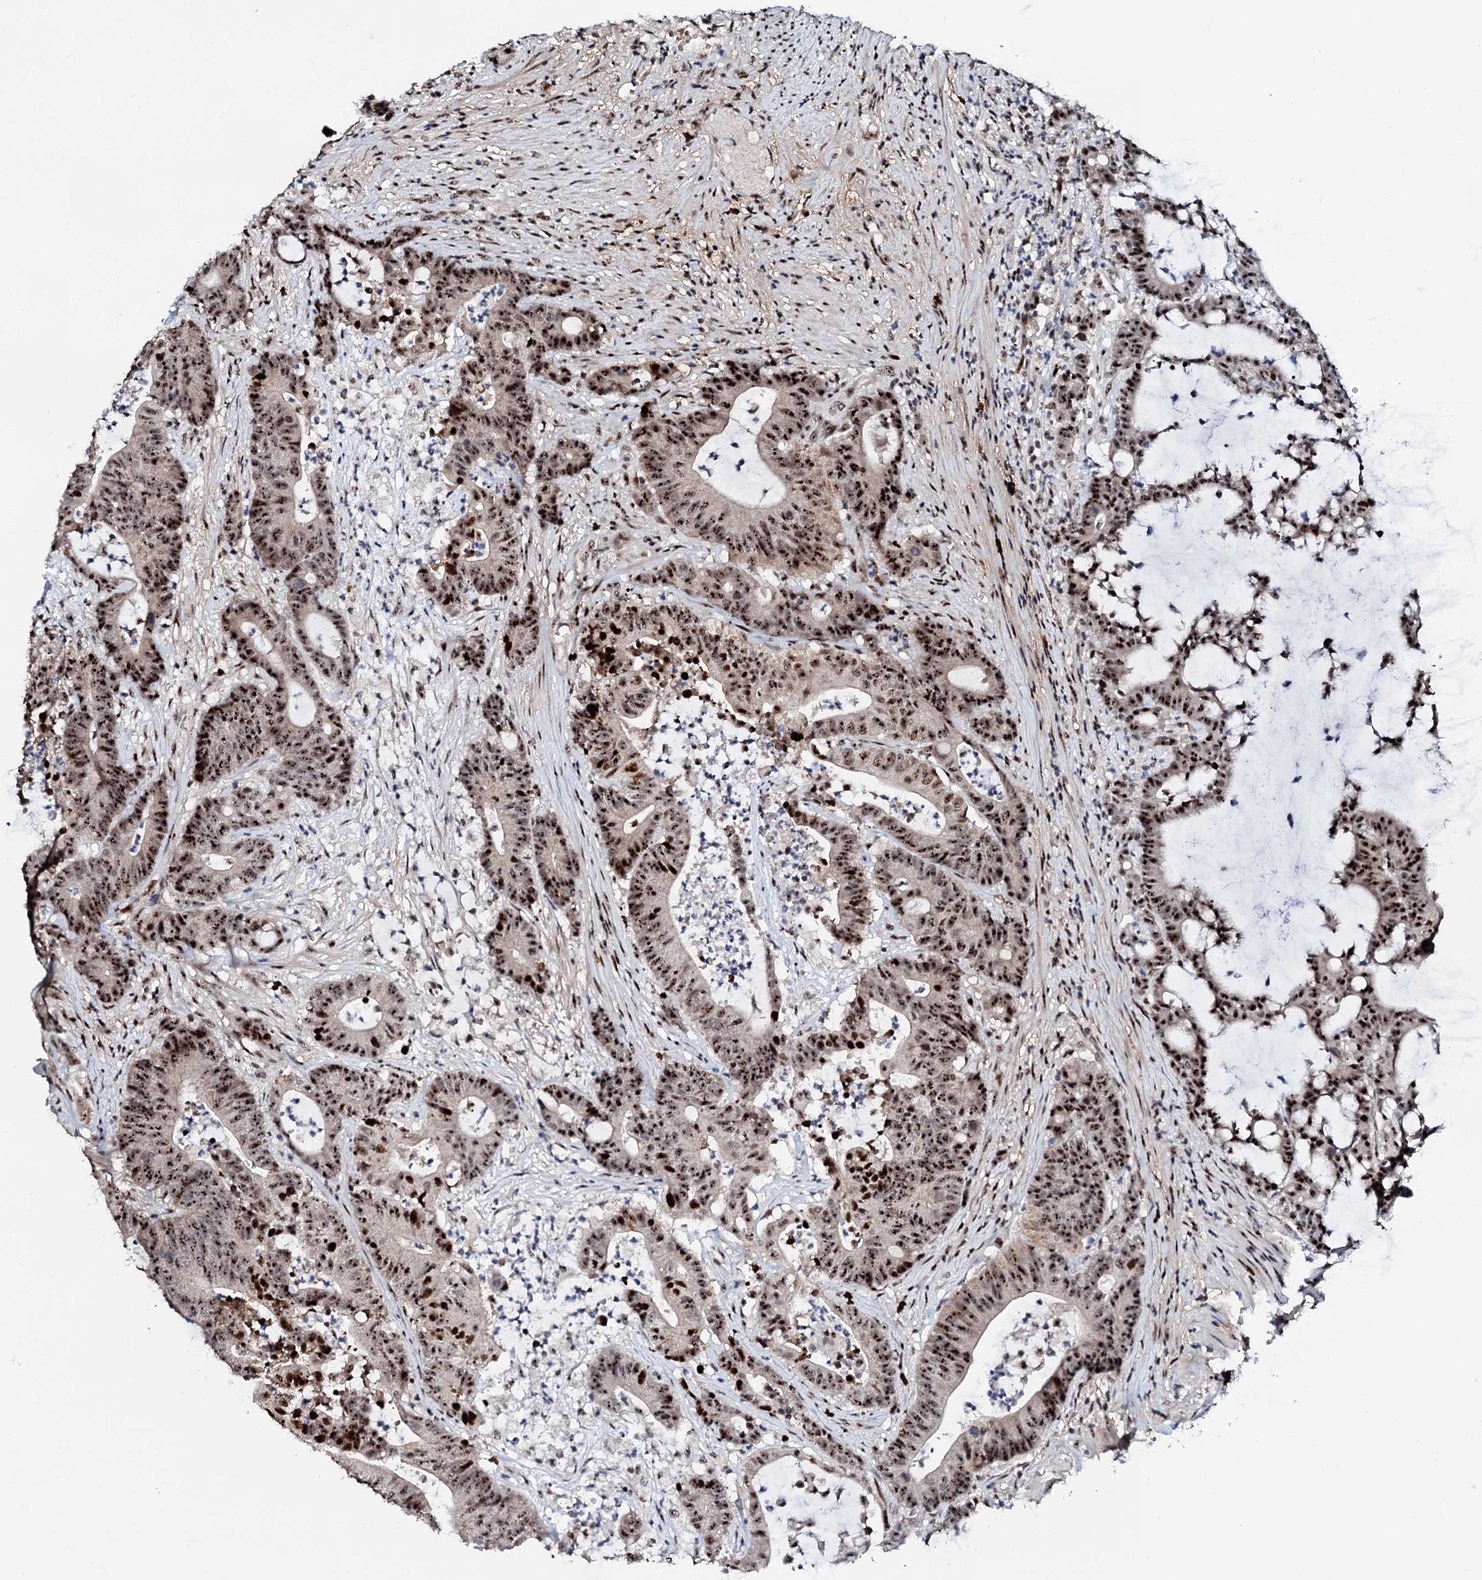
{"staining": {"intensity": "strong", "quantity": ">75%", "location": "nuclear"}, "tissue": "colorectal cancer", "cell_type": "Tumor cells", "image_type": "cancer", "snomed": [{"axis": "morphology", "description": "Adenocarcinoma, NOS"}, {"axis": "topography", "description": "Colon"}], "caption": "The immunohistochemical stain highlights strong nuclear staining in tumor cells of adenocarcinoma (colorectal) tissue. The protein of interest is shown in brown color, while the nuclei are stained blue.", "gene": "NEUROG3", "patient": {"sex": "female", "age": 84}}